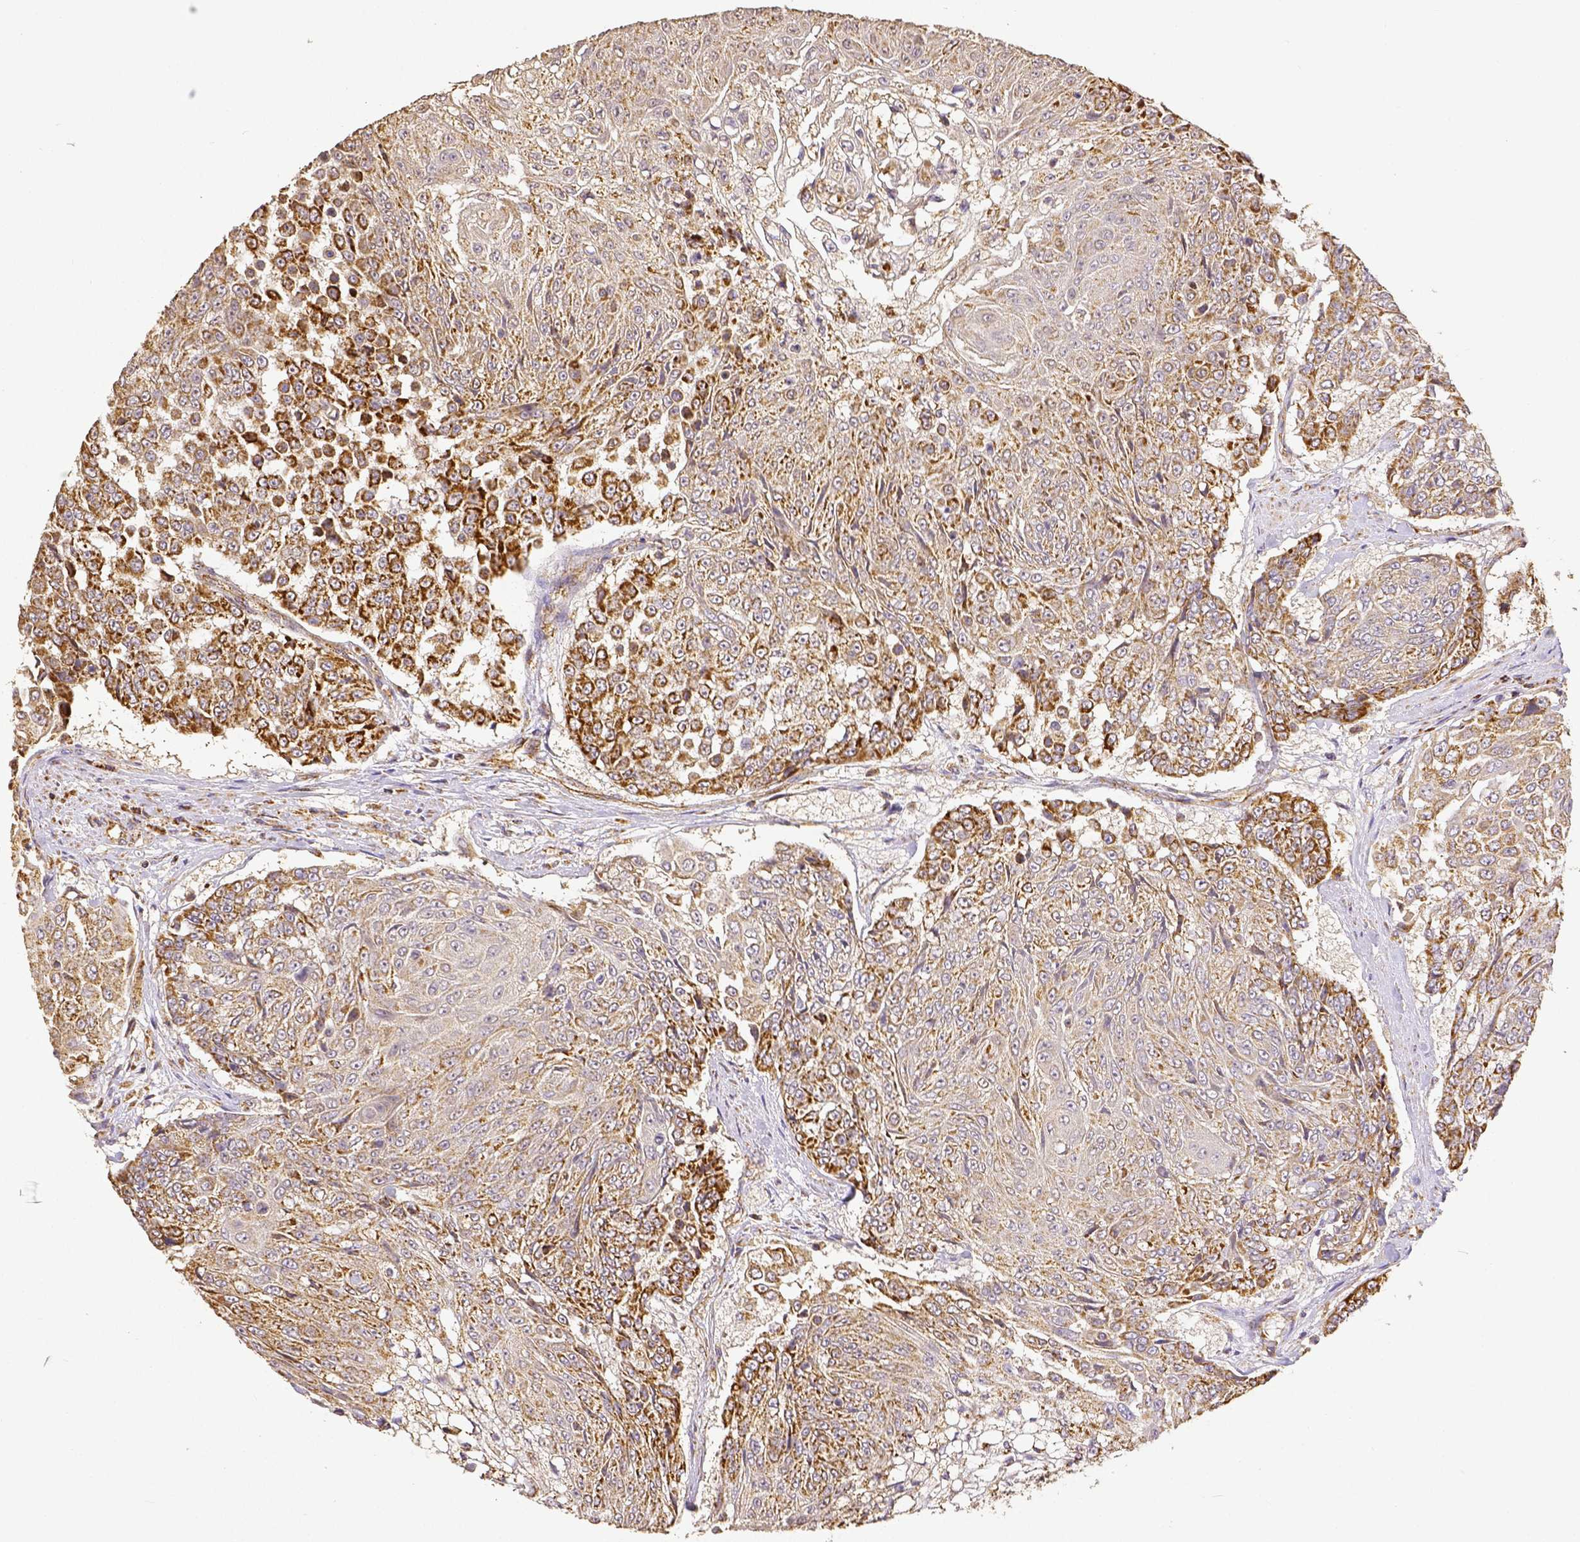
{"staining": {"intensity": "strong", "quantity": "<25%", "location": "cytoplasmic/membranous"}, "tissue": "urothelial cancer", "cell_type": "Tumor cells", "image_type": "cancer", "snomed": [{"axis": "morphology", "description": "Urothelial carcinoma, High grade"}, {"axis": "topography", "description": "Urinary bladder"}], "caption": "A medium amount of strong cytoplasmic/membranous staining is identified in approximately <25% of tumor cells in urothelial cancer tissue.", "gene": "SDHB", "patient": {"sex": "female", "age": 63}}